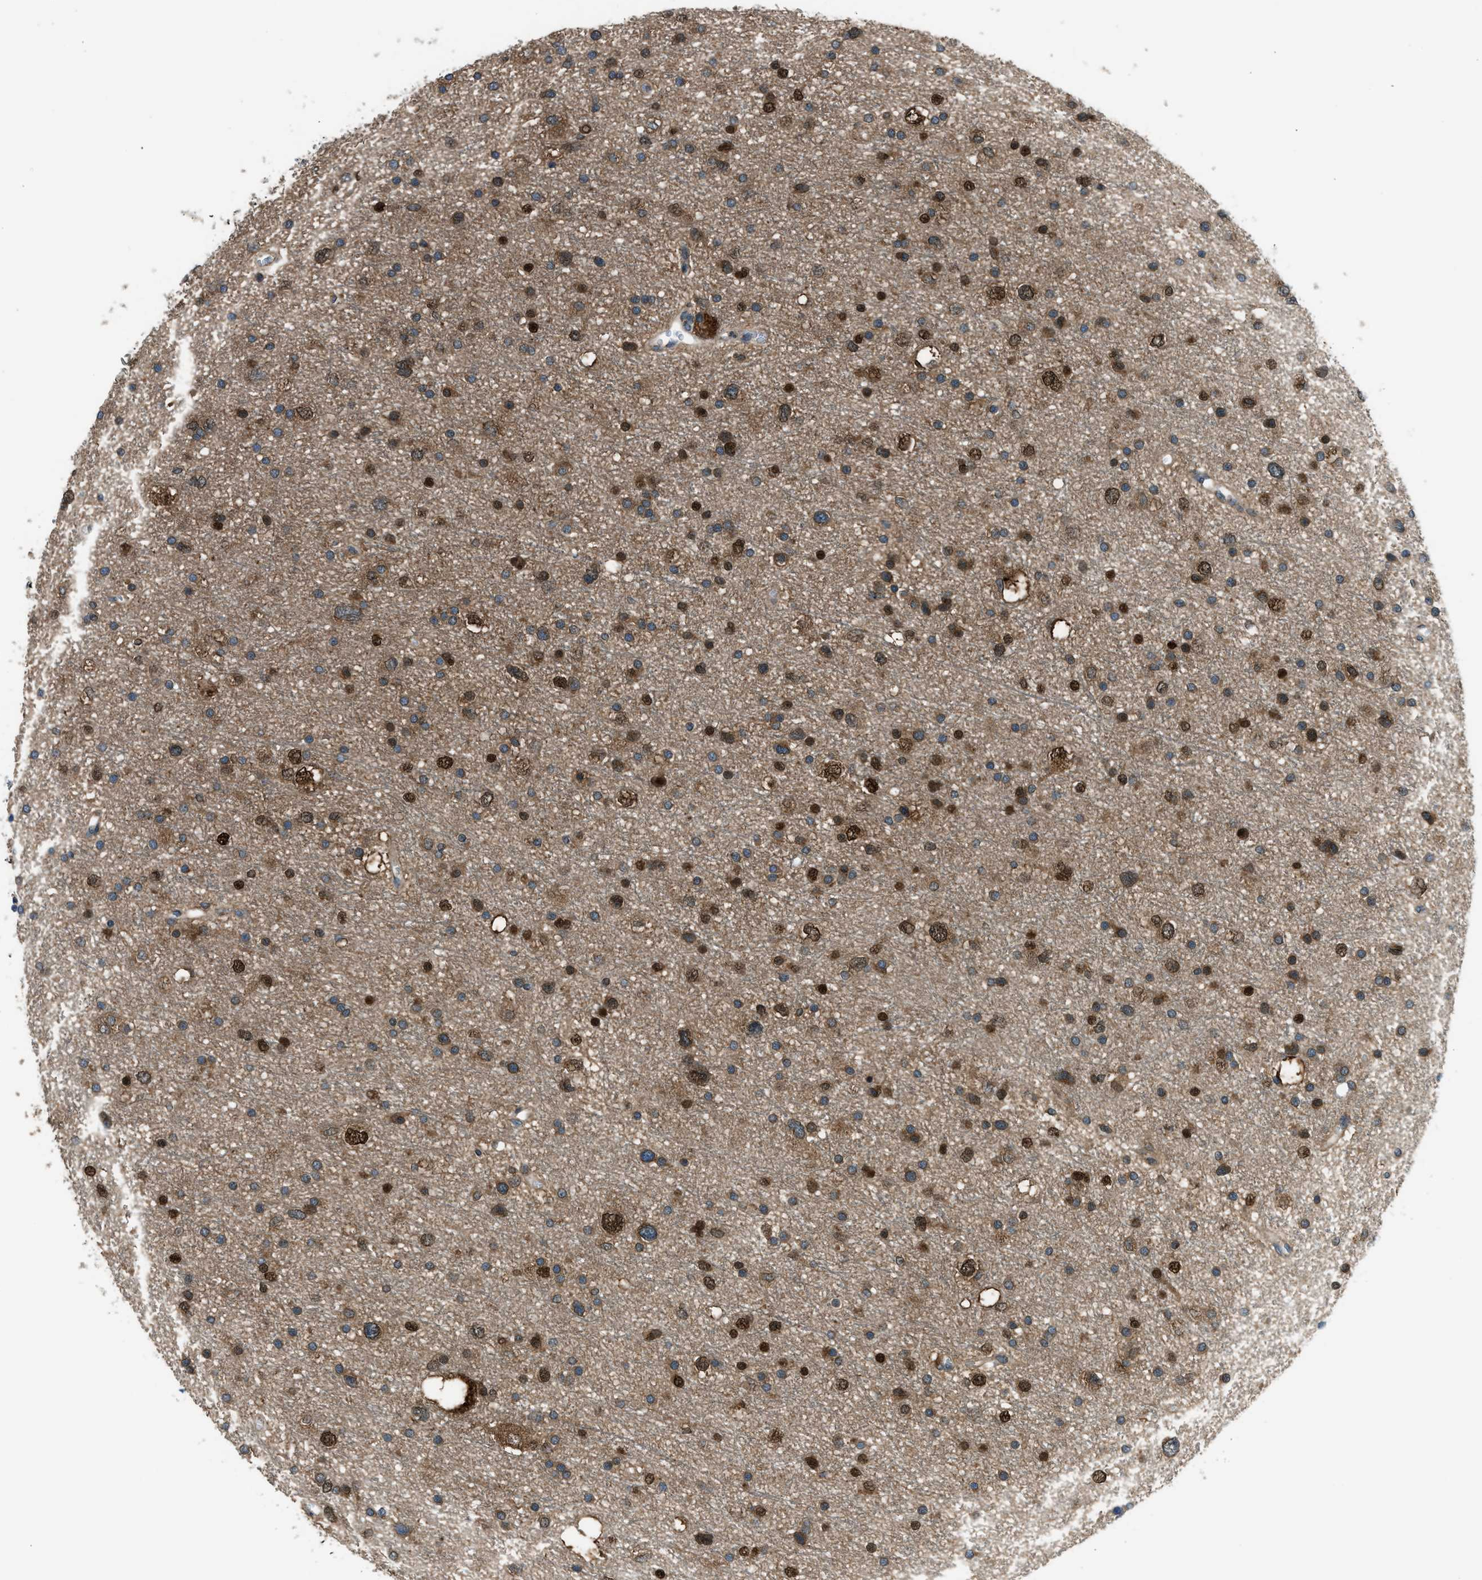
{"staining": {"intensity": "strong", "quantity": "25%-75%", "location": "cytoplasmic/membranous,nuclear"}, "tissue": "glioma", "cell_type": "Tumor cells", "image_type": "cancer", "snomed": [{"axis": "morphology", "description": "Glioma, malignant, Low grade"}, {"axis": "topography", "description": "Brain"}], "caption": "Immunohistochemistry (IHC) micrograph of human glioma stained for a protein (brown), which shows high levels of strong cytoplasmic/membranous and nuclear expression in approximately 25%-75% of tumor cells.", "gene": "EDARADD", "patient": {"sex": "female", "age": 37}}